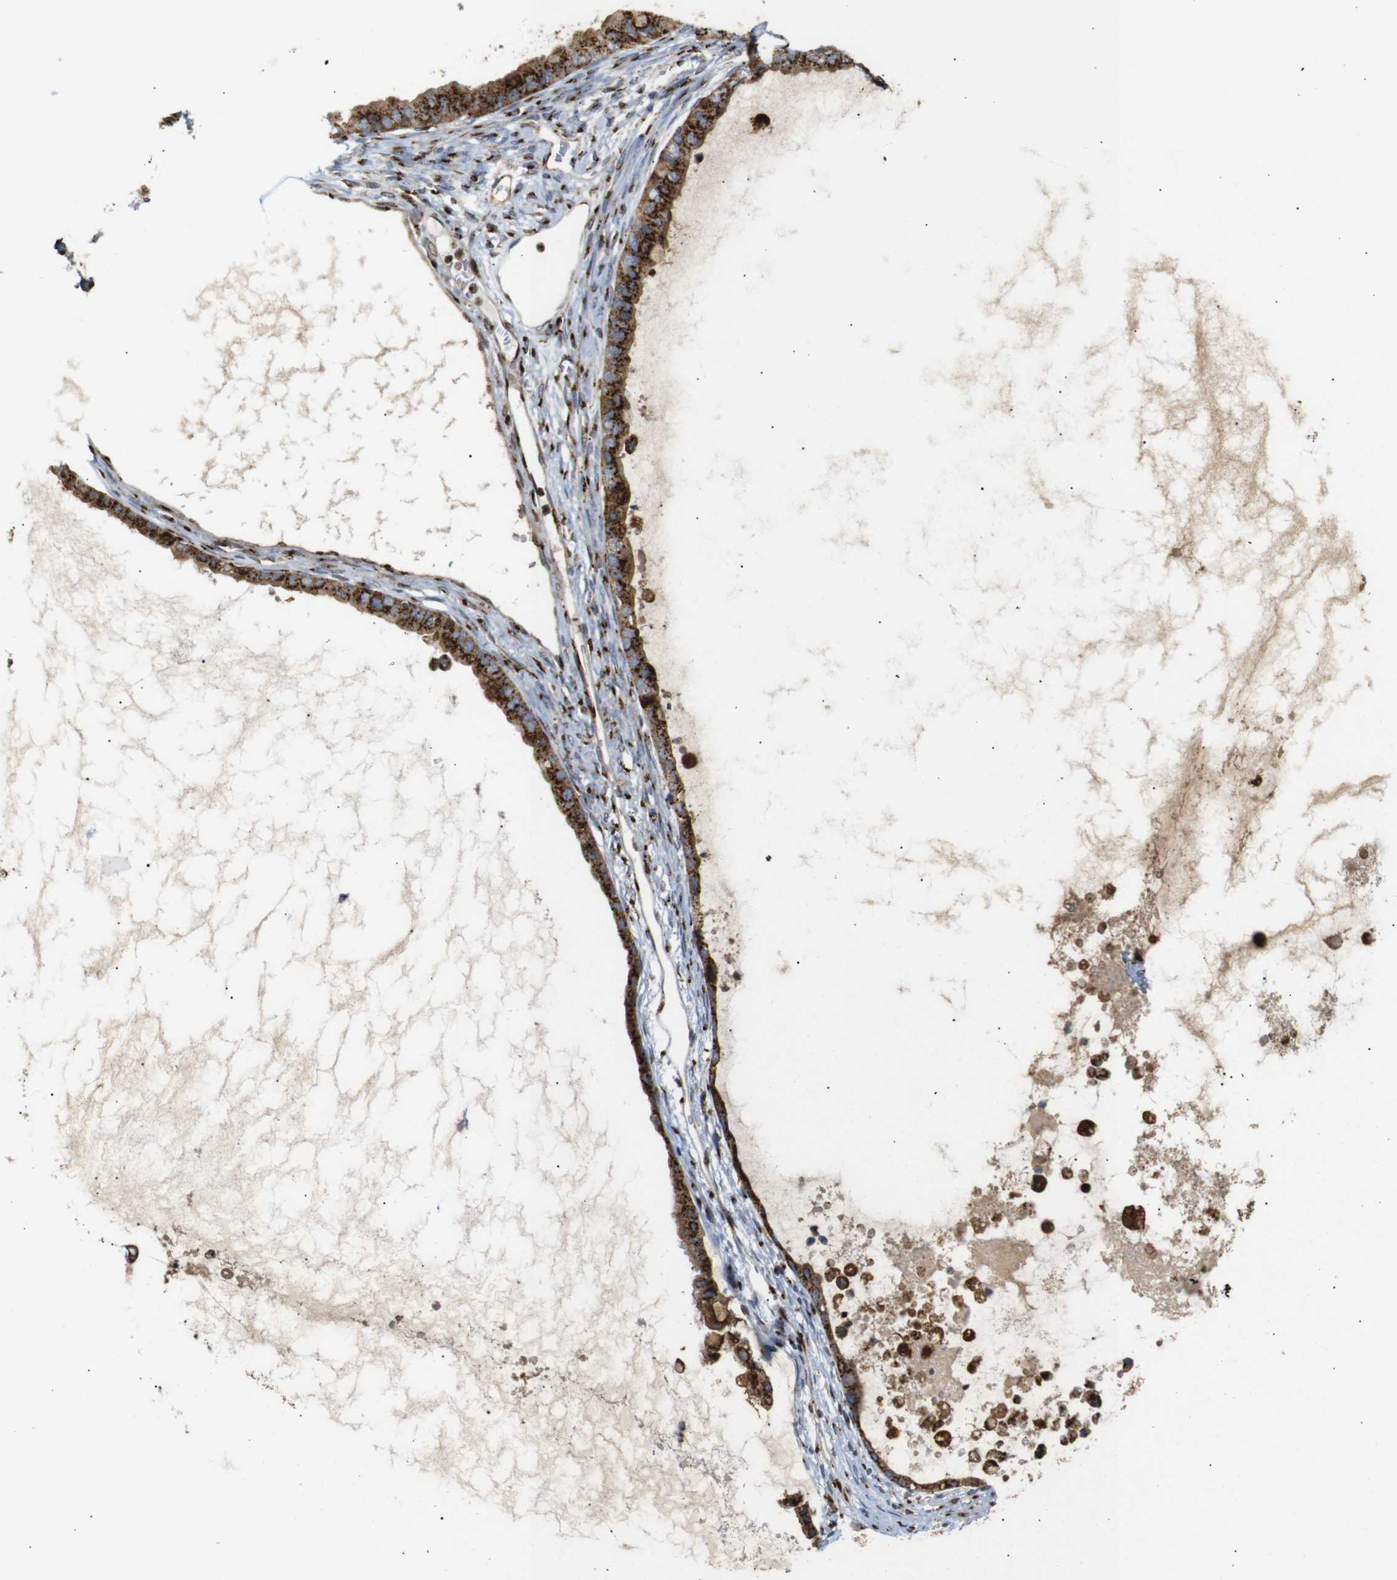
{"staining": {"intensity": "strong", "quantity": ">75%", "location": "cytoplasmic/membranous"}, "tissue": "ovarian cancer", "cell_type": "Tumor cells", "image_type": "cancer", "snomed": [{"axis": "morphology", "description": "Cystadenocarcinoma, mucinous, NOS"}, {"axis": "topography", "description": "Ovary"}], "caption": "The image reveals immunohistochemical staining of ovarian cancer. There is strong cytoplasmic/membranous expression is seen in about >75% of tumor cells.", "gene": "TGOLN2", "patient": {"sex": "female", "age": 80}}